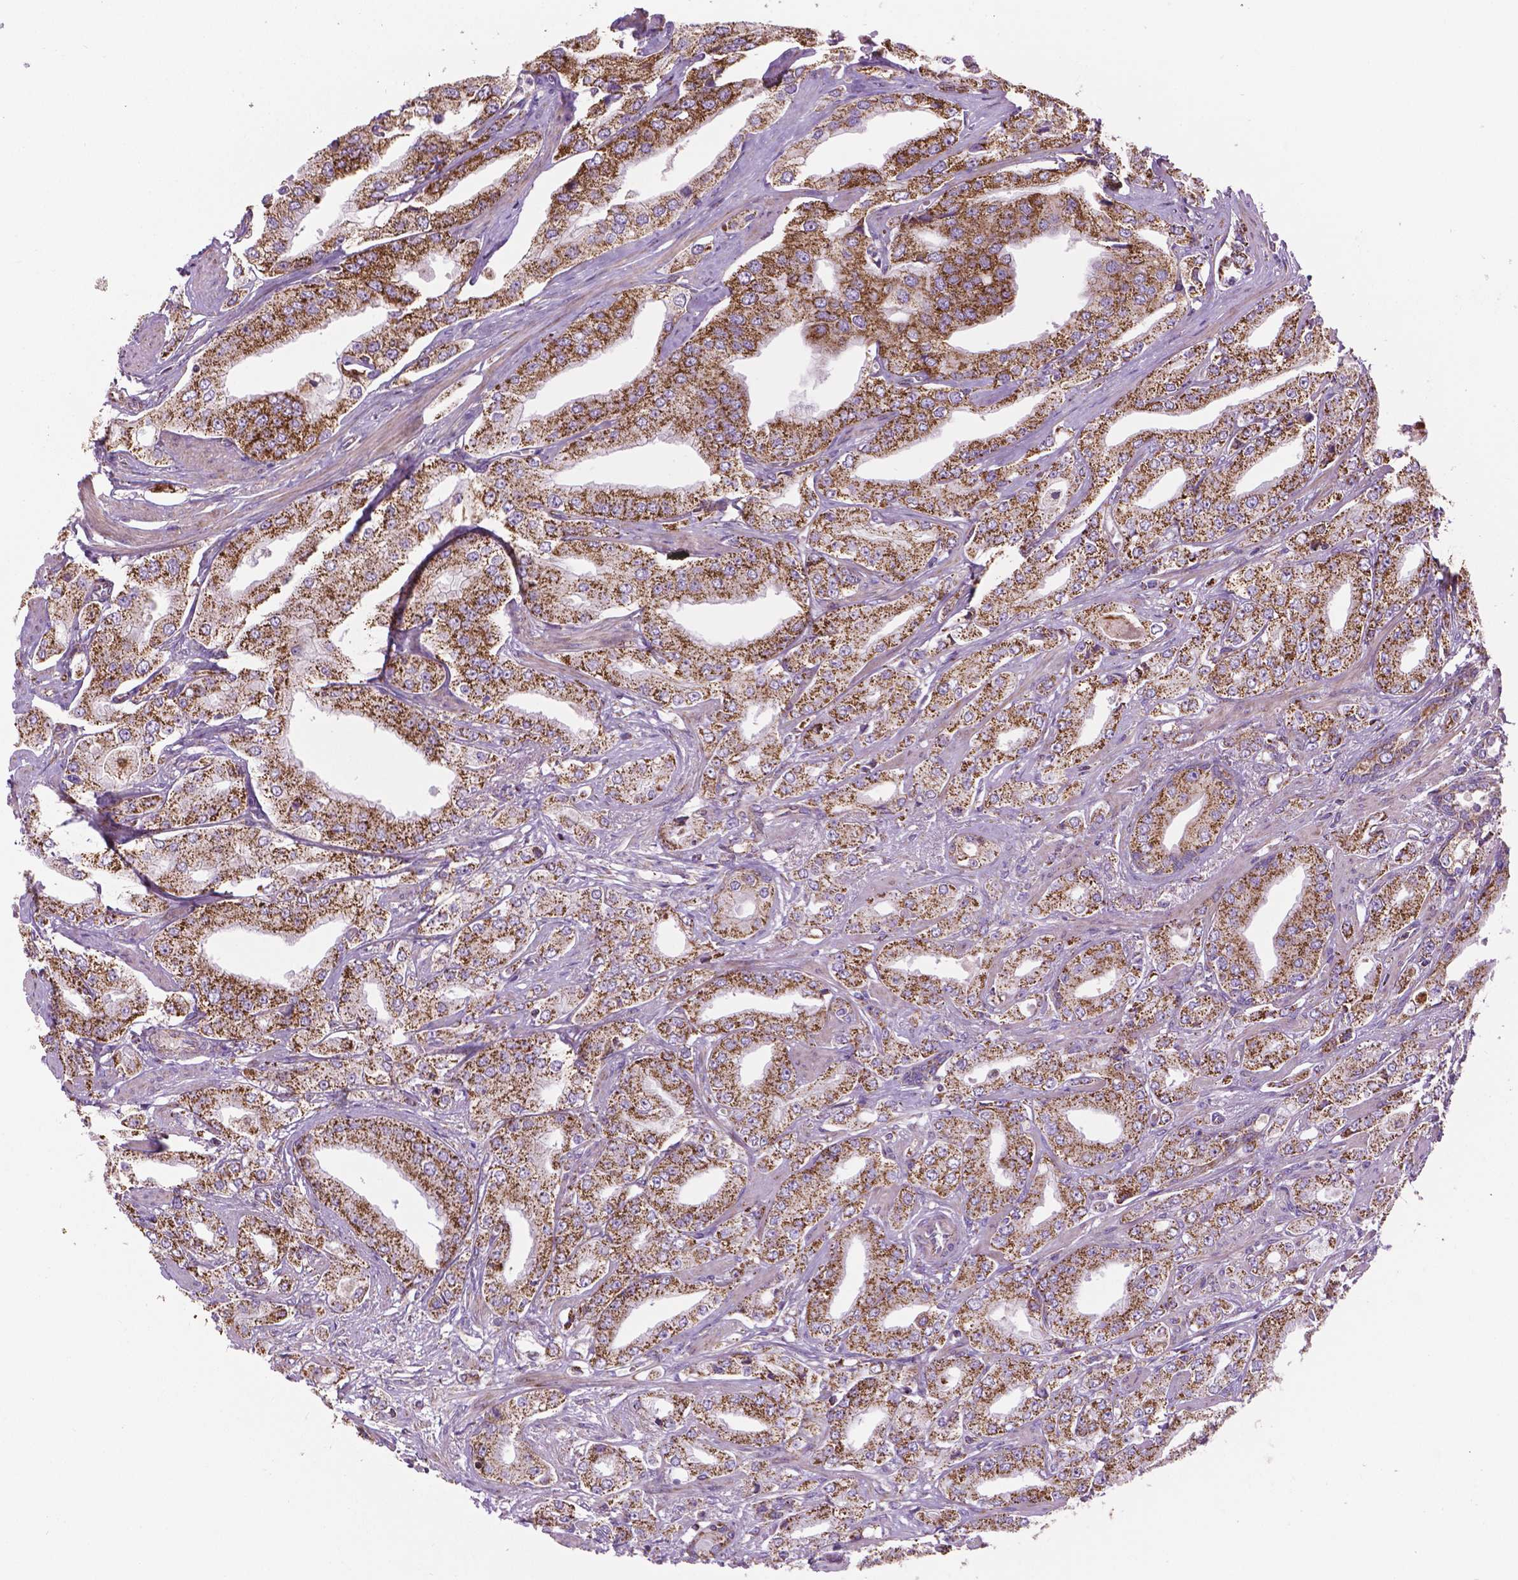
{"staining": {"intensity": "strong", "quantity": ">75%", "location": "cytoplasmic/membranous"}, "tissue": "prostate cancer", "cell_type": "Tumor cells", "image_type": "cancer", "snomed": [{"axis": "morphology", "description": "Adenocarcinoma, Low grade"}, {"axis": "topography", "description": "Prostate"}], "caption": "Immunohistochemical staining of human prostate low-grade adenocarcinoma shows high levels of strong cytoplasmic/membranous protein staining in approximately >75% of tumor cells.", "gene": "PIBF1", "patient": {"sex": "male", "age": 60}}